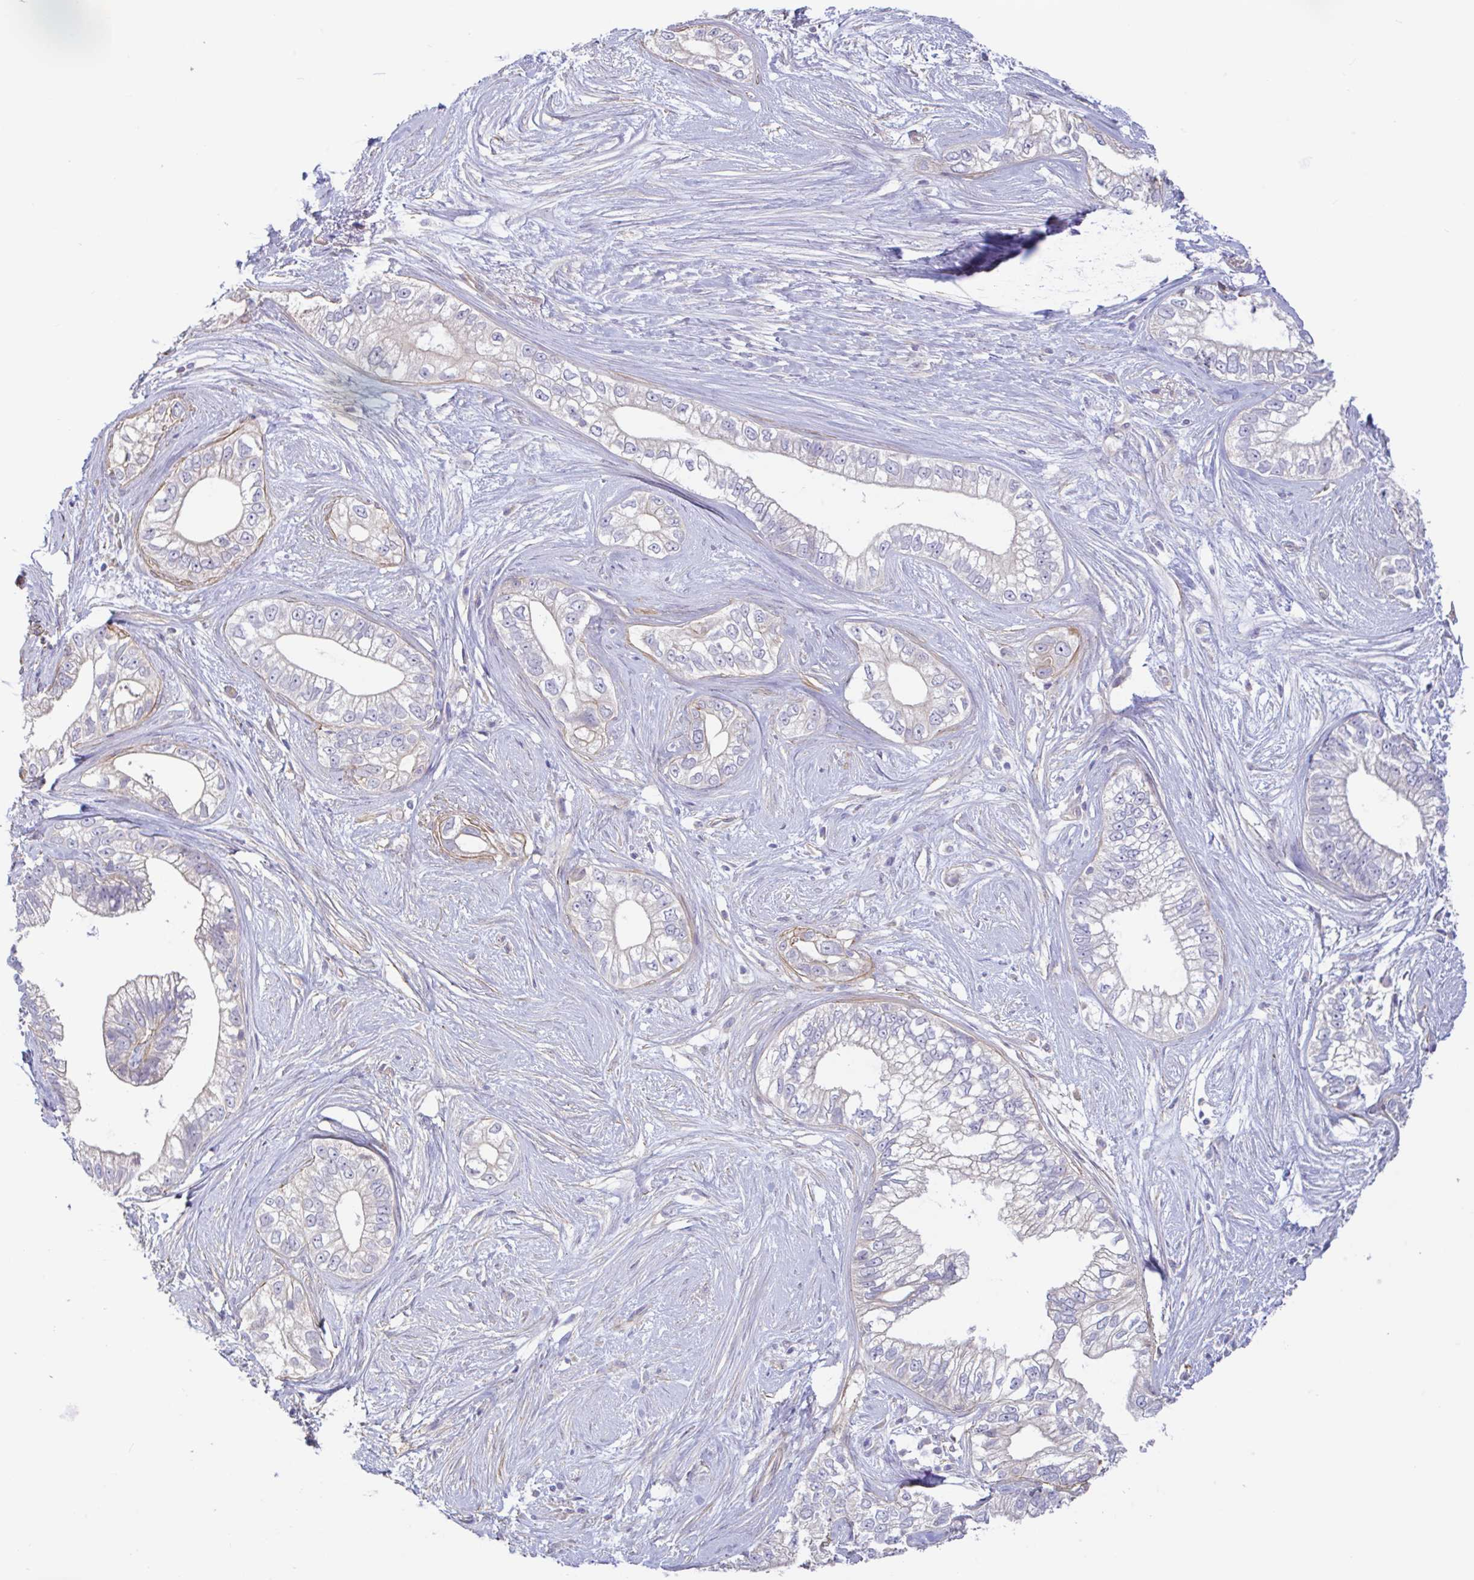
{"staining": {"intensity": "negative", "quantity": "none", "location": "none"}, "tissue": "pancreatic cancer", "cell_type": "Tumor cells", "image_type": "cancer", "snomed": [{"axis": "morphology", "description": "Adenocarcinoma, NOS"}, {"axis": "topography", "description": "Pancreas"}], "caption": "Tumor cells show no significant expression in adenocarcinoma (pancreatic).", "gene": "PLCD4", "patient": {"sex": "male", "age": 70}}